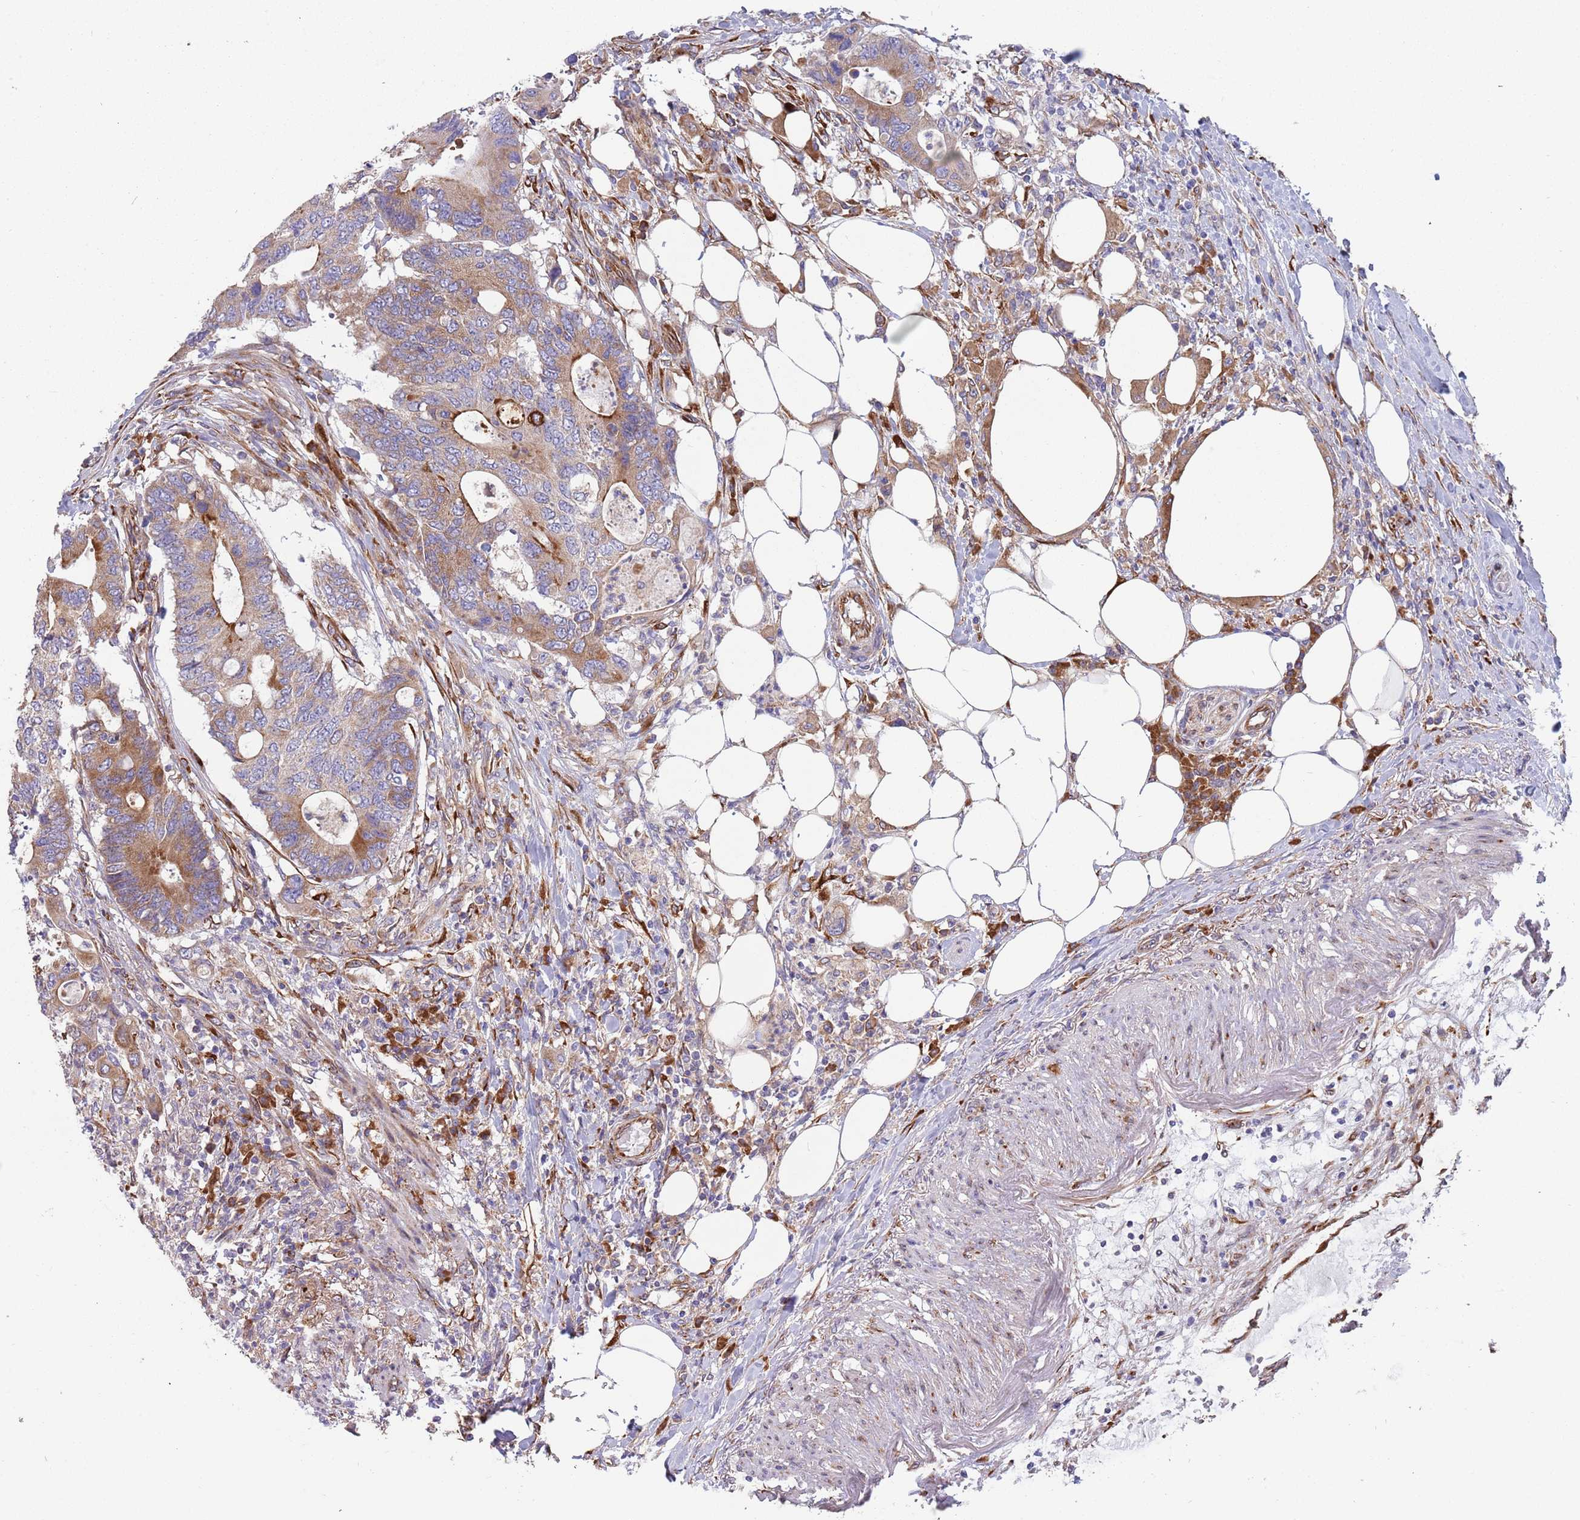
{"staining": {"intensity": "moderate", "quantity": ">75%", "location": "cytoplasmic/membranous"}, "tissue": "colorectal cancer", "cell_type": "Tumor cells", "image_type": "cancer", "snomed": [{"axis": "morphology", "description": "Adenocarcinoma, NOS"}, {"axis": "topography", "description": "Colon"}], "caption": "A medium amount of moderate cytoplasmic/membranous positivity is identified in about >75% of tumor cells in adenocarcinoma (colorectal) tissue.", "gene": "ARMCX6", "patient": {"sex": "male", "age": 71}}